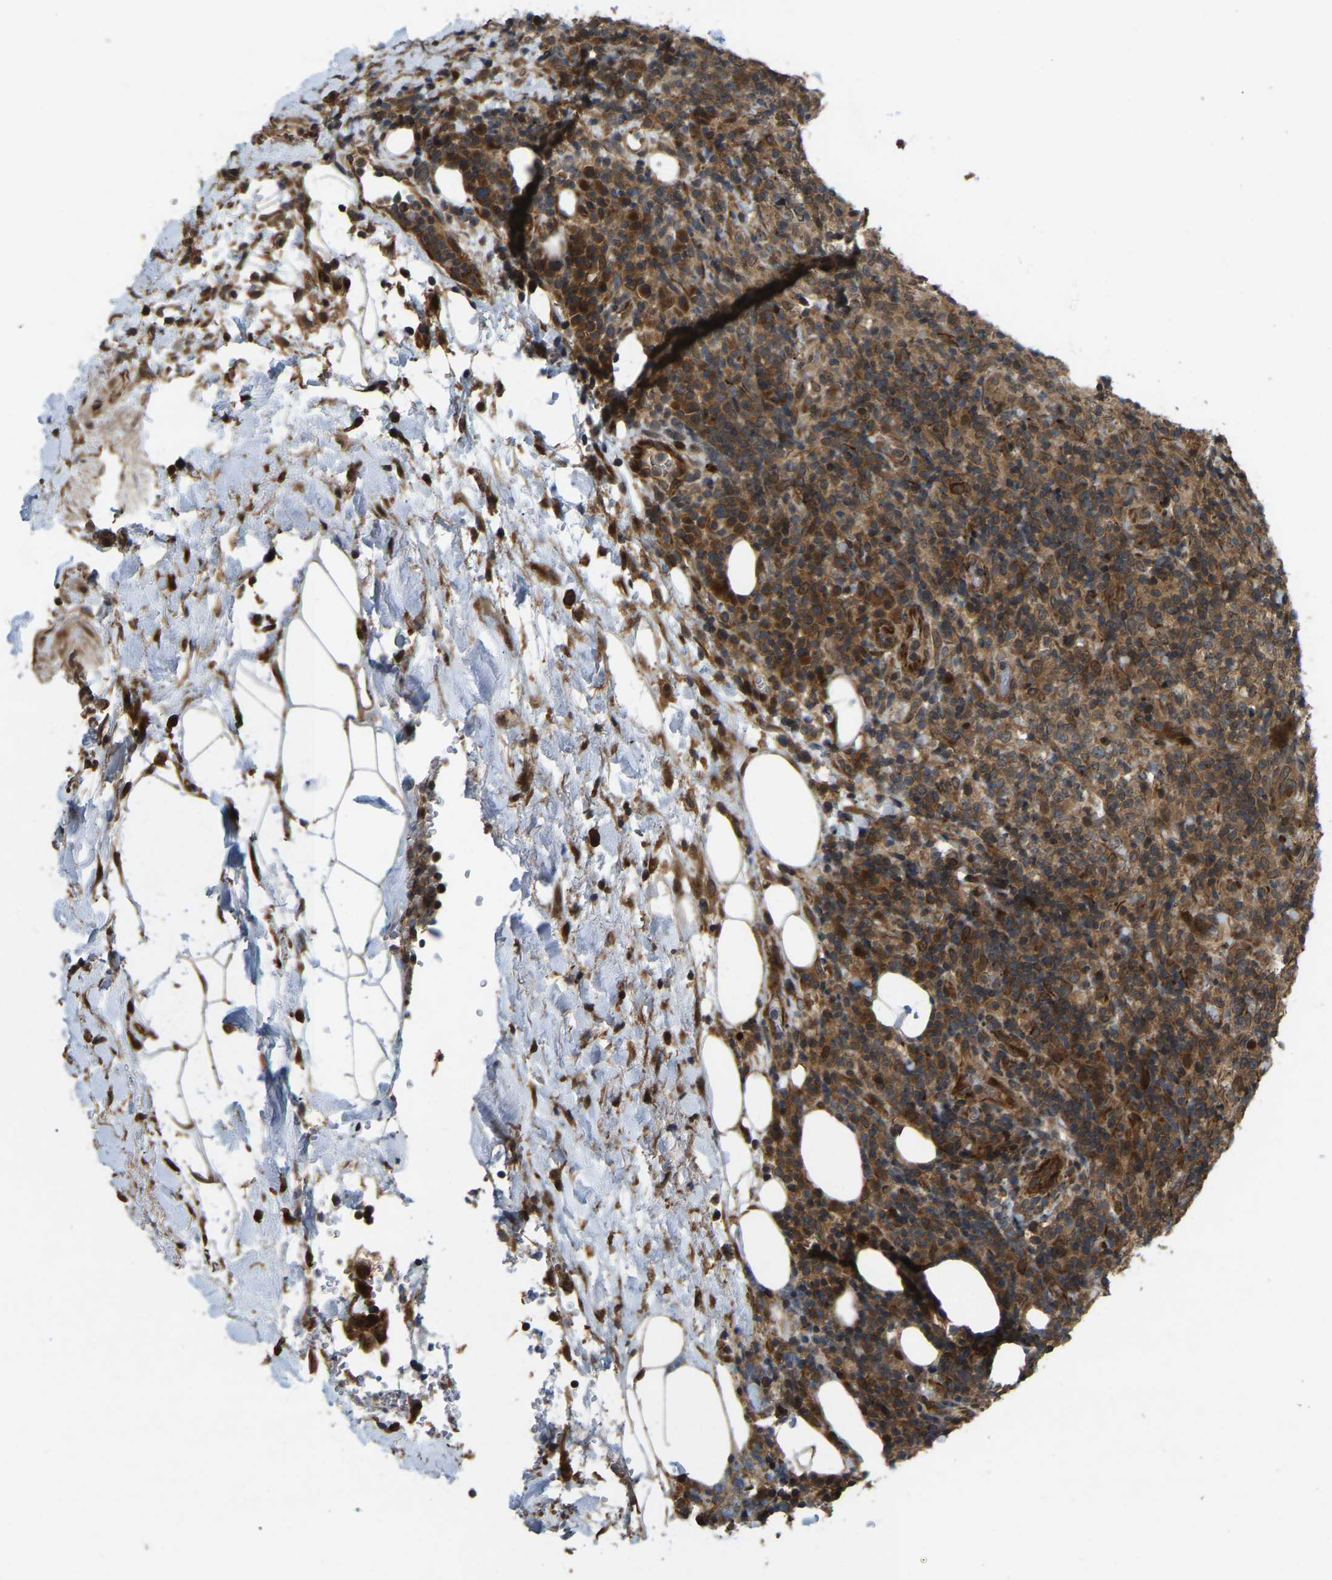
{"staining": {"intensity": "moderate", "quantity": ">75%", "location": "cytoplasmic/membranous,nuclear"}, "tissue": "lymphoma", "cell_type": "Tumor cells", "image_type": "cancer", "snomed": [{"axis": "morphology", "description": "Malignant lymphoma, non-Hodgkin's type, High grade"}, {"axis": "topography", "description": "Lymph node"}], "caption": "Immunohistochemistry (IHC) image of lymphoma stained for a protein (brown), which displays medium levels of moderate cytoplasmic/membranous and nuclear expression in approximately >75% of tumor cells.", "gene": "KIAA1549", "patient": {"sex": "female", "age": 76}}